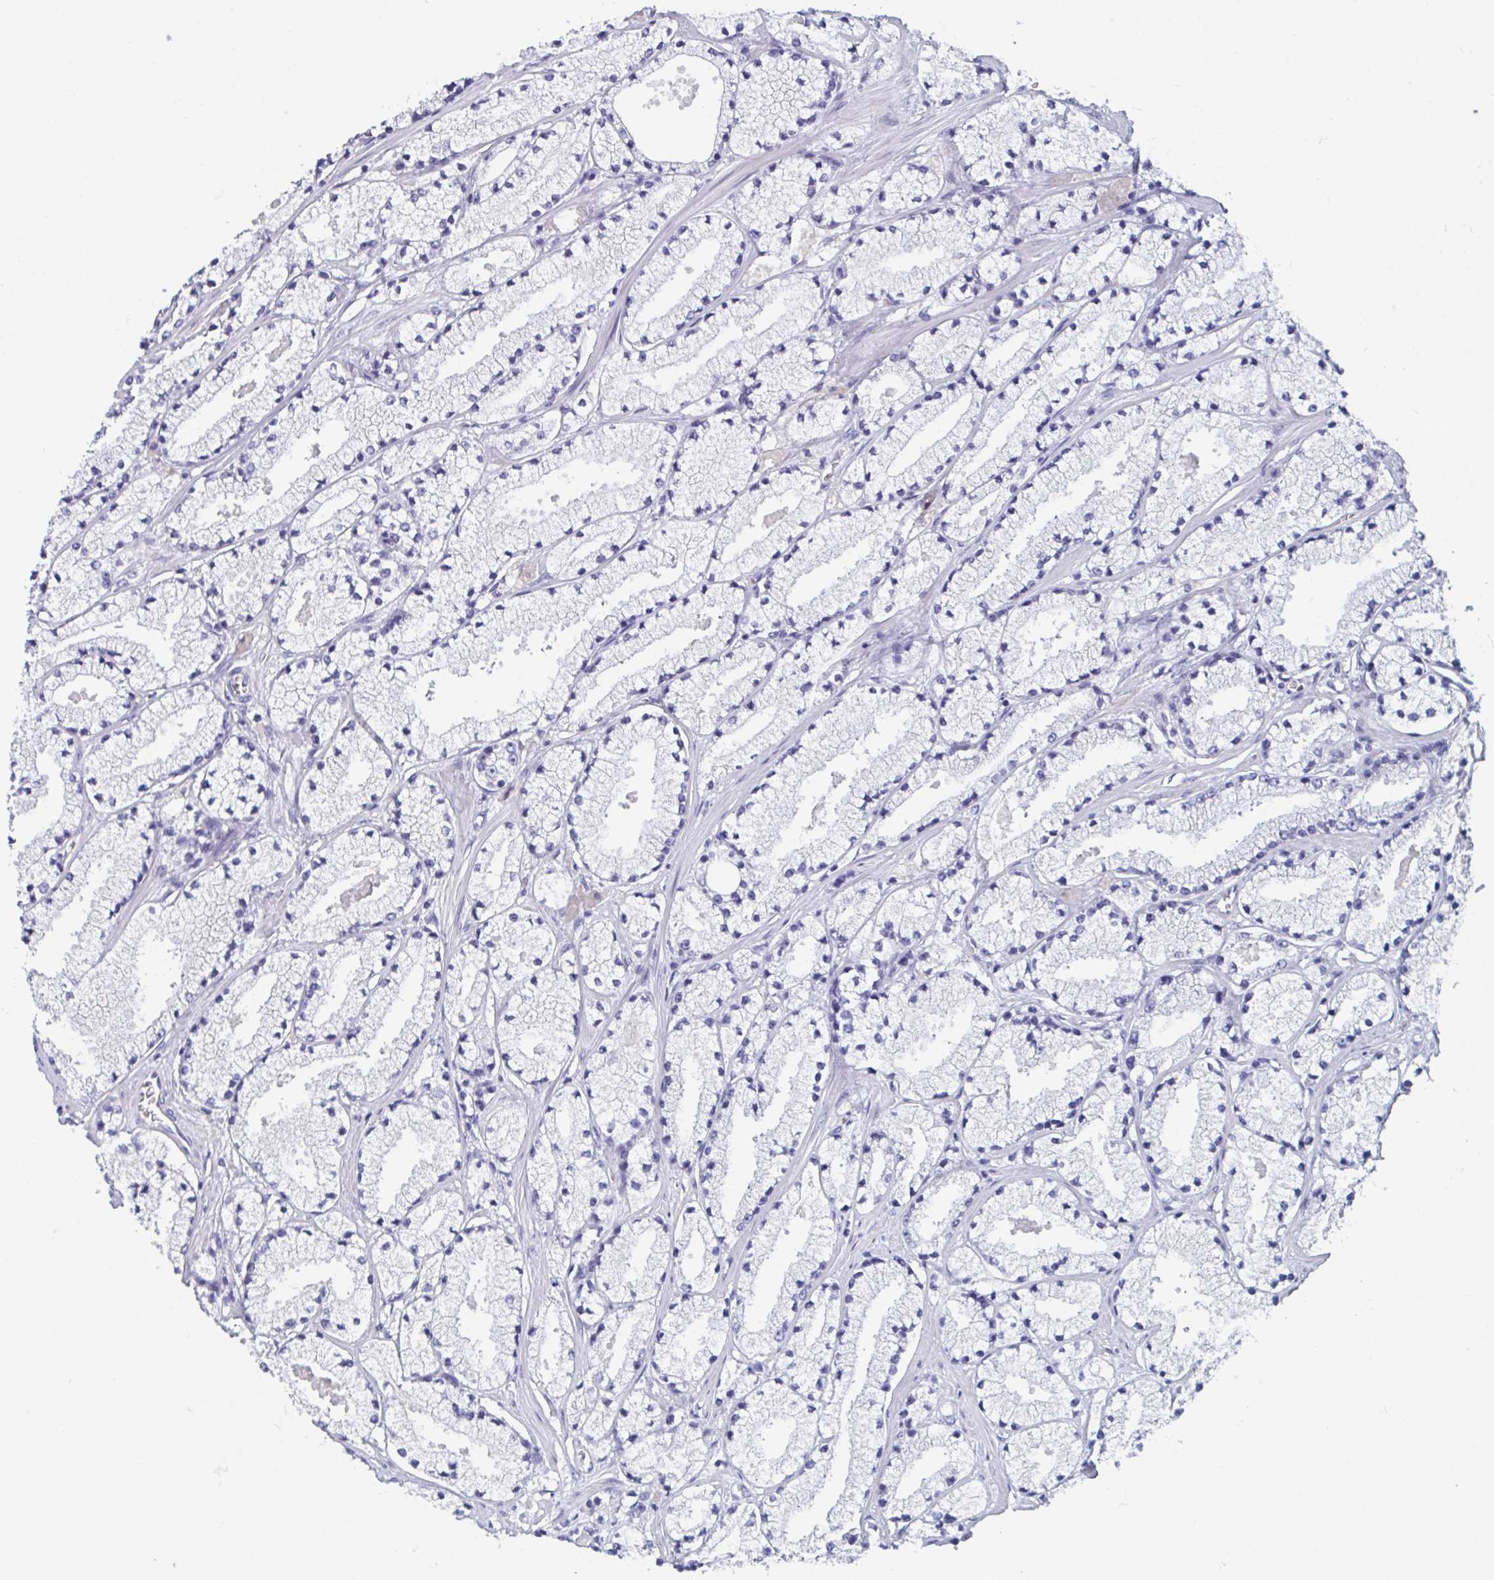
{"staining": {"intensity": "negative", "quantity": "none", "location": "none"}, "tissue": "prostate cancer", "cell_type": "Tumor cells", "image_type": "cancer", "snomed": [{"axis": "morphology", "description": "Adenocarcinoma, High grade"}, {"axis": "topography", "description": "Prostate"}], "caption": "Adenocarcinoma (high-grade) (prostate) stained for a protein using immunohistochemistry exhibits no staining tumor cells.", "gene": "DPEP3", "patient": {"sex": "male", "age": 63}}